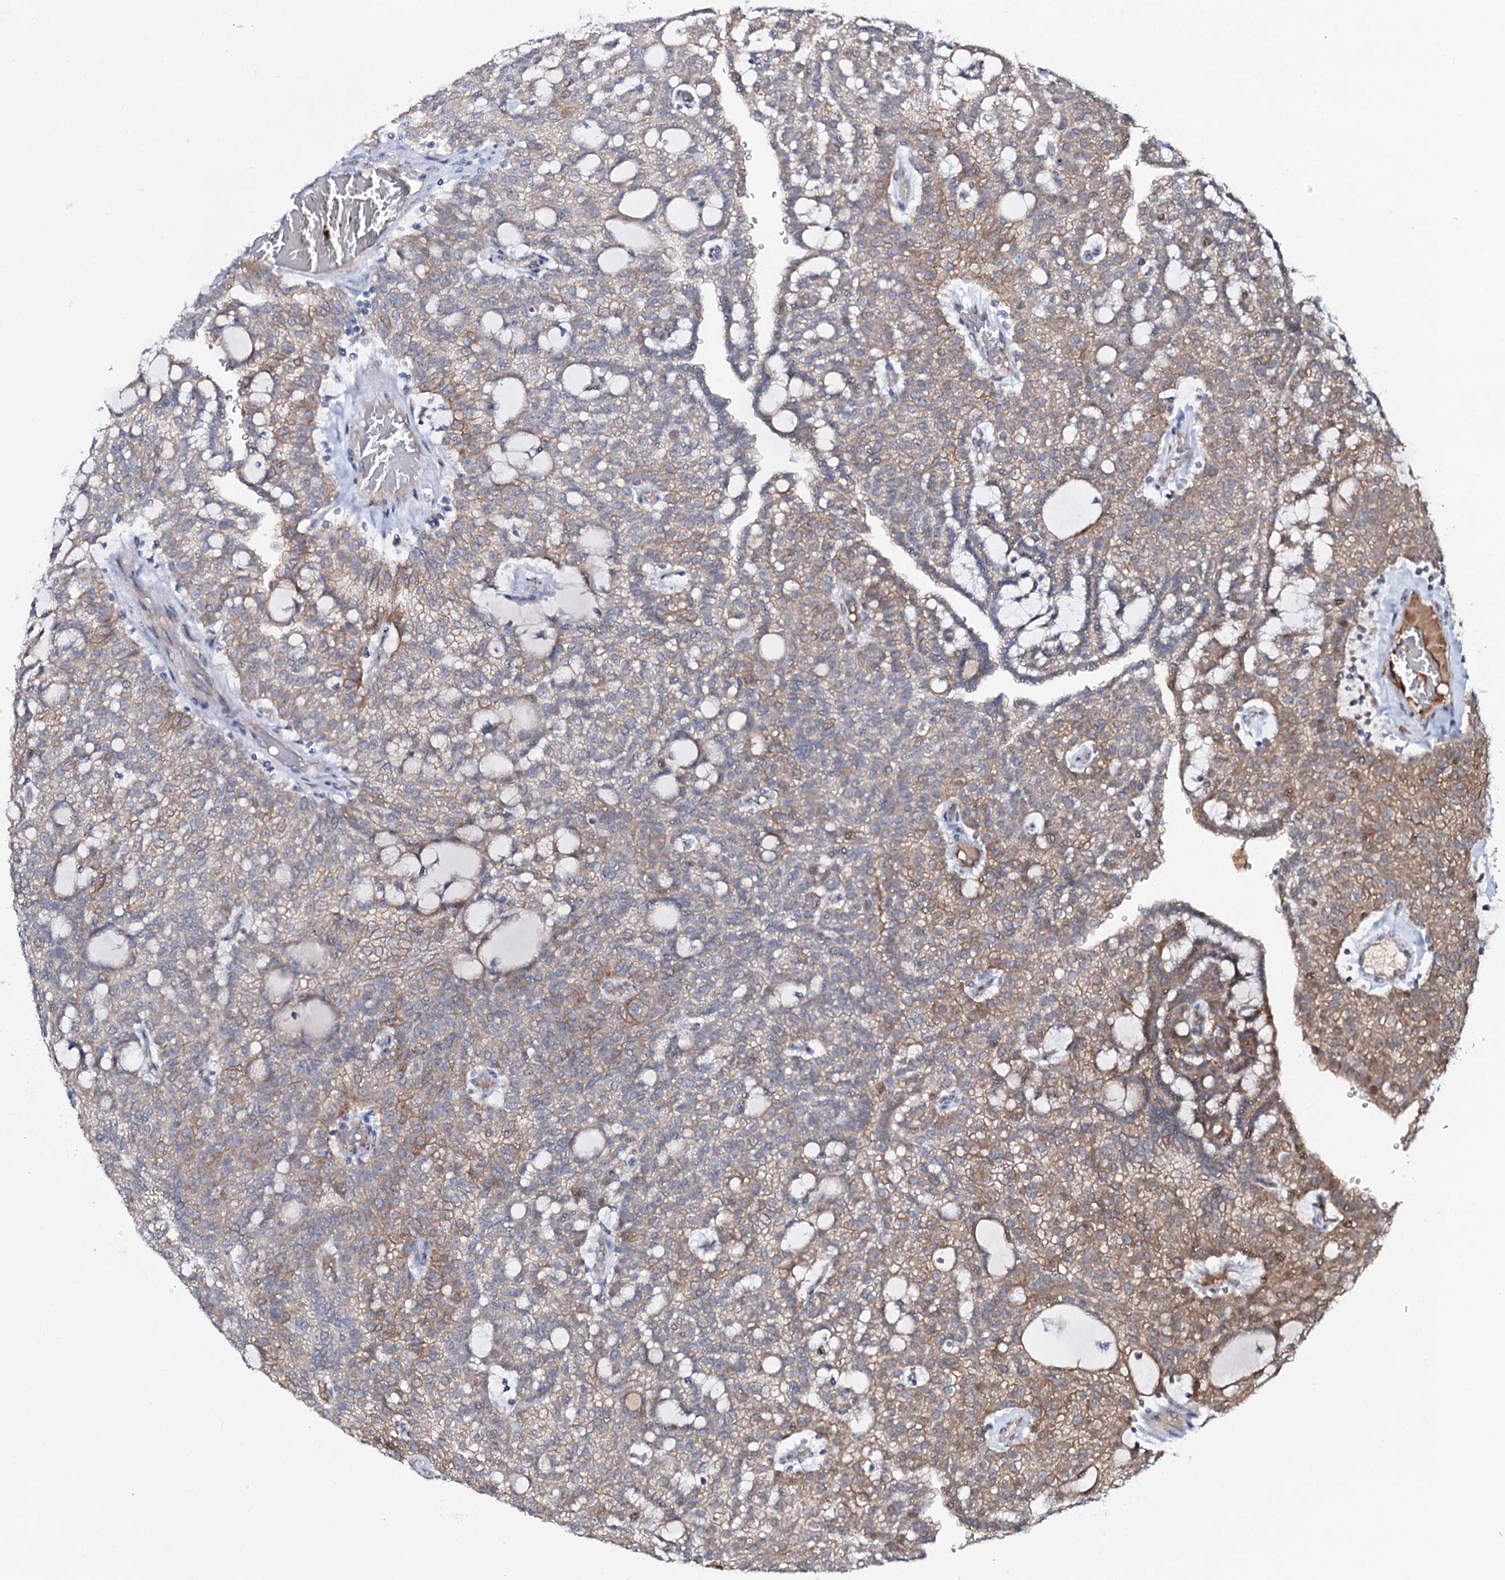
{"staining": {"intensity": "moderate", "quantity": ">75%", "location": "cytoplasmic/membranous"}, "tissue": "renal cancer", "cell_type": "Tumor cells", "image_type": "cancer", "snomed": [{"axis": "morphology", "description": "Adenocarcinoma, NOS"}, {"axis": "topography", "description": "Kidney"}], "caption": "Renal adenocarcinoma stained with a brown dye shows moderate cytoplasmic/membranous positive expression in approximately >75% of tumor cells.", "gene": "PPP1R3D", "patient": {"sex": "male", "age": 63}}